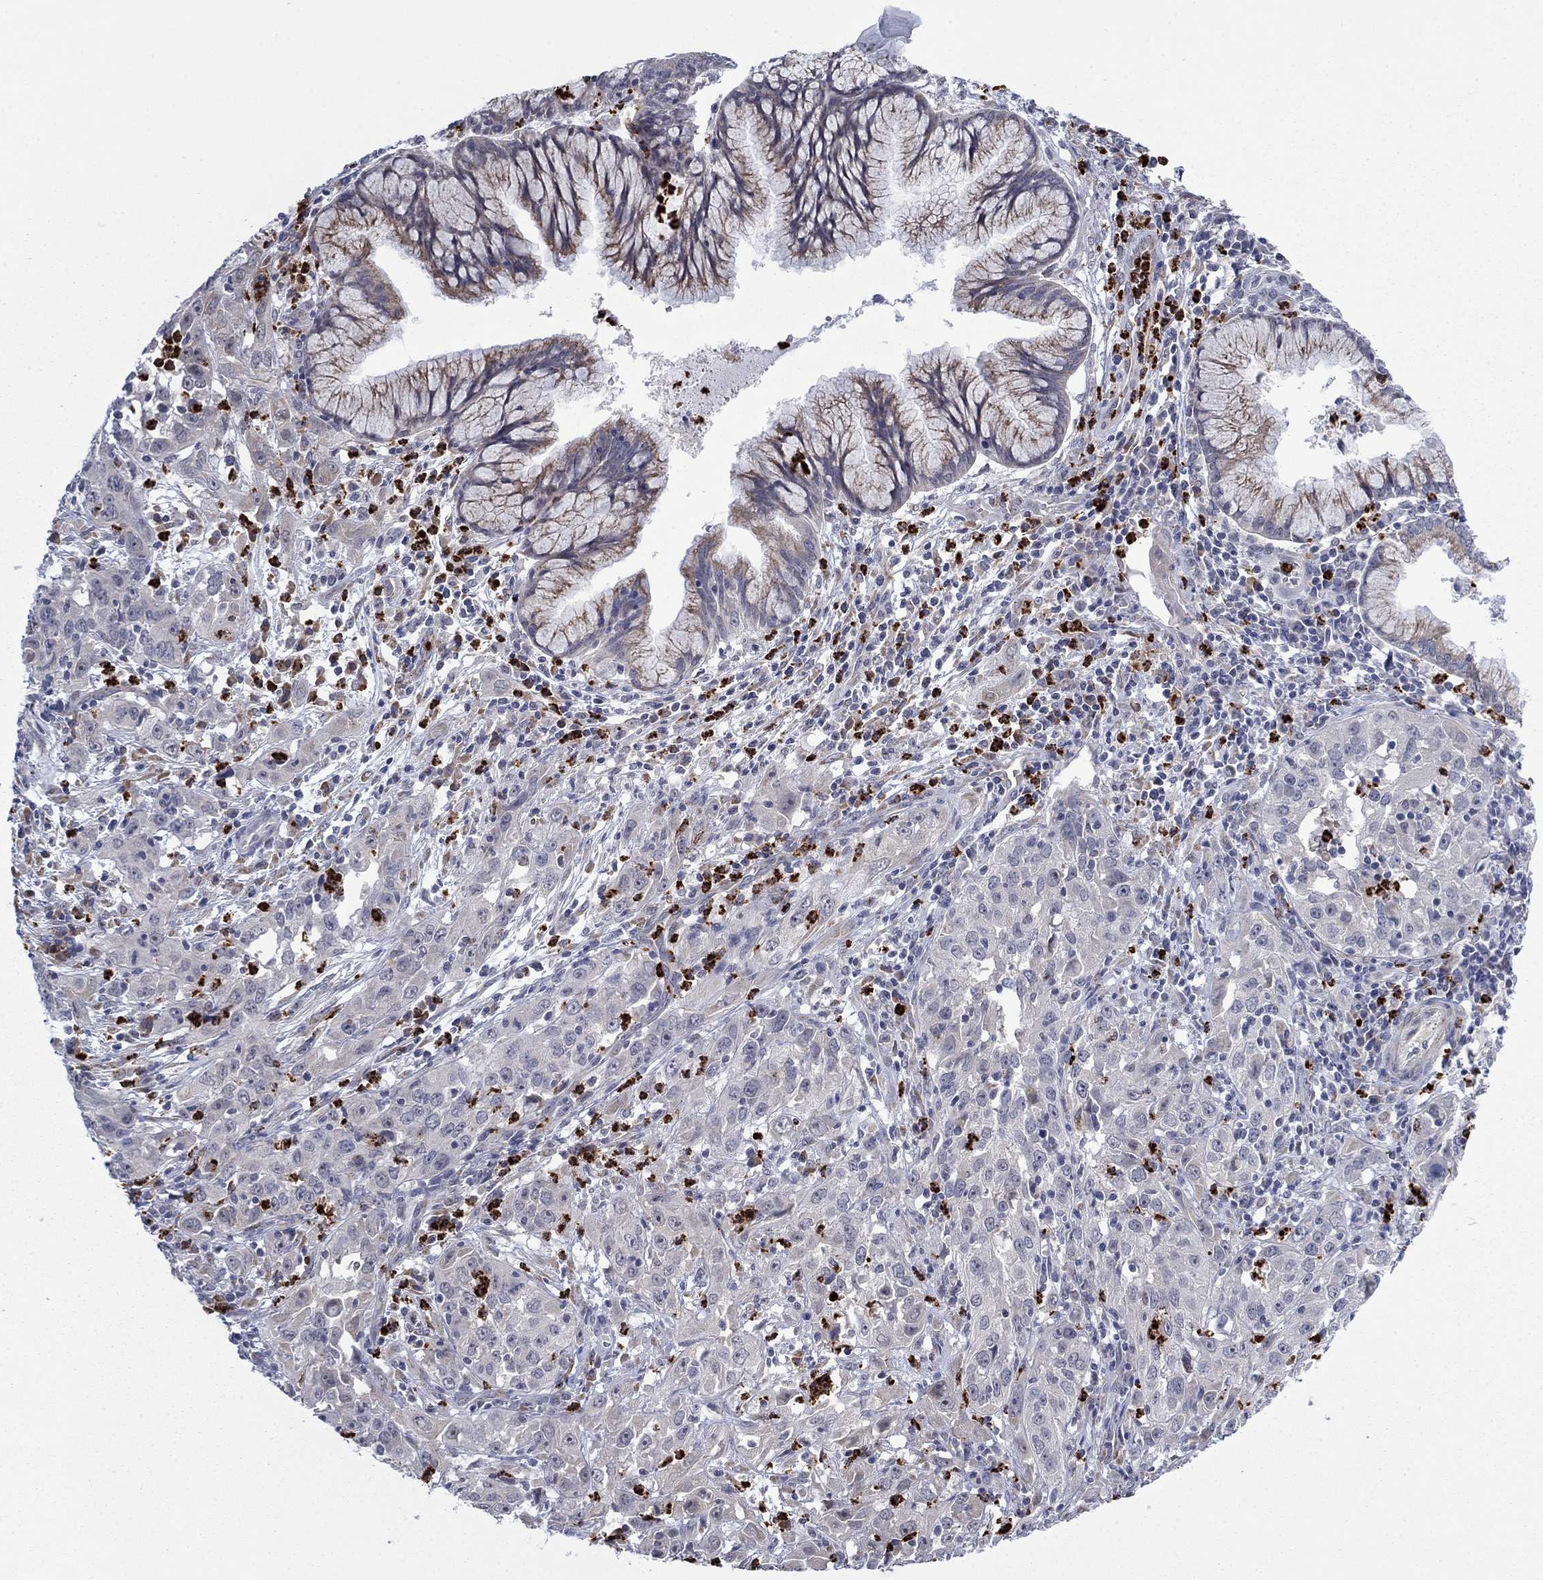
{"staining": {"intensity": "negative", "quantity": "none", "location": "none"}, "tissue": "cervical cancer", "cell_type": "Tumor cells", "image_type": "cancer", "snomed": [{"axis": "morphology", "description": "Squamous cell carcinoma, NOS"}, {"axis": "topography", "description": "Cervix"}], "caption": "Human squamous cell carcinoma (cervical) stained for a protein using immunohistochemistry reveals no staining in tumor cells.", "gene": "MTRFR", "patient": {"sex": "female", "age": 32}}